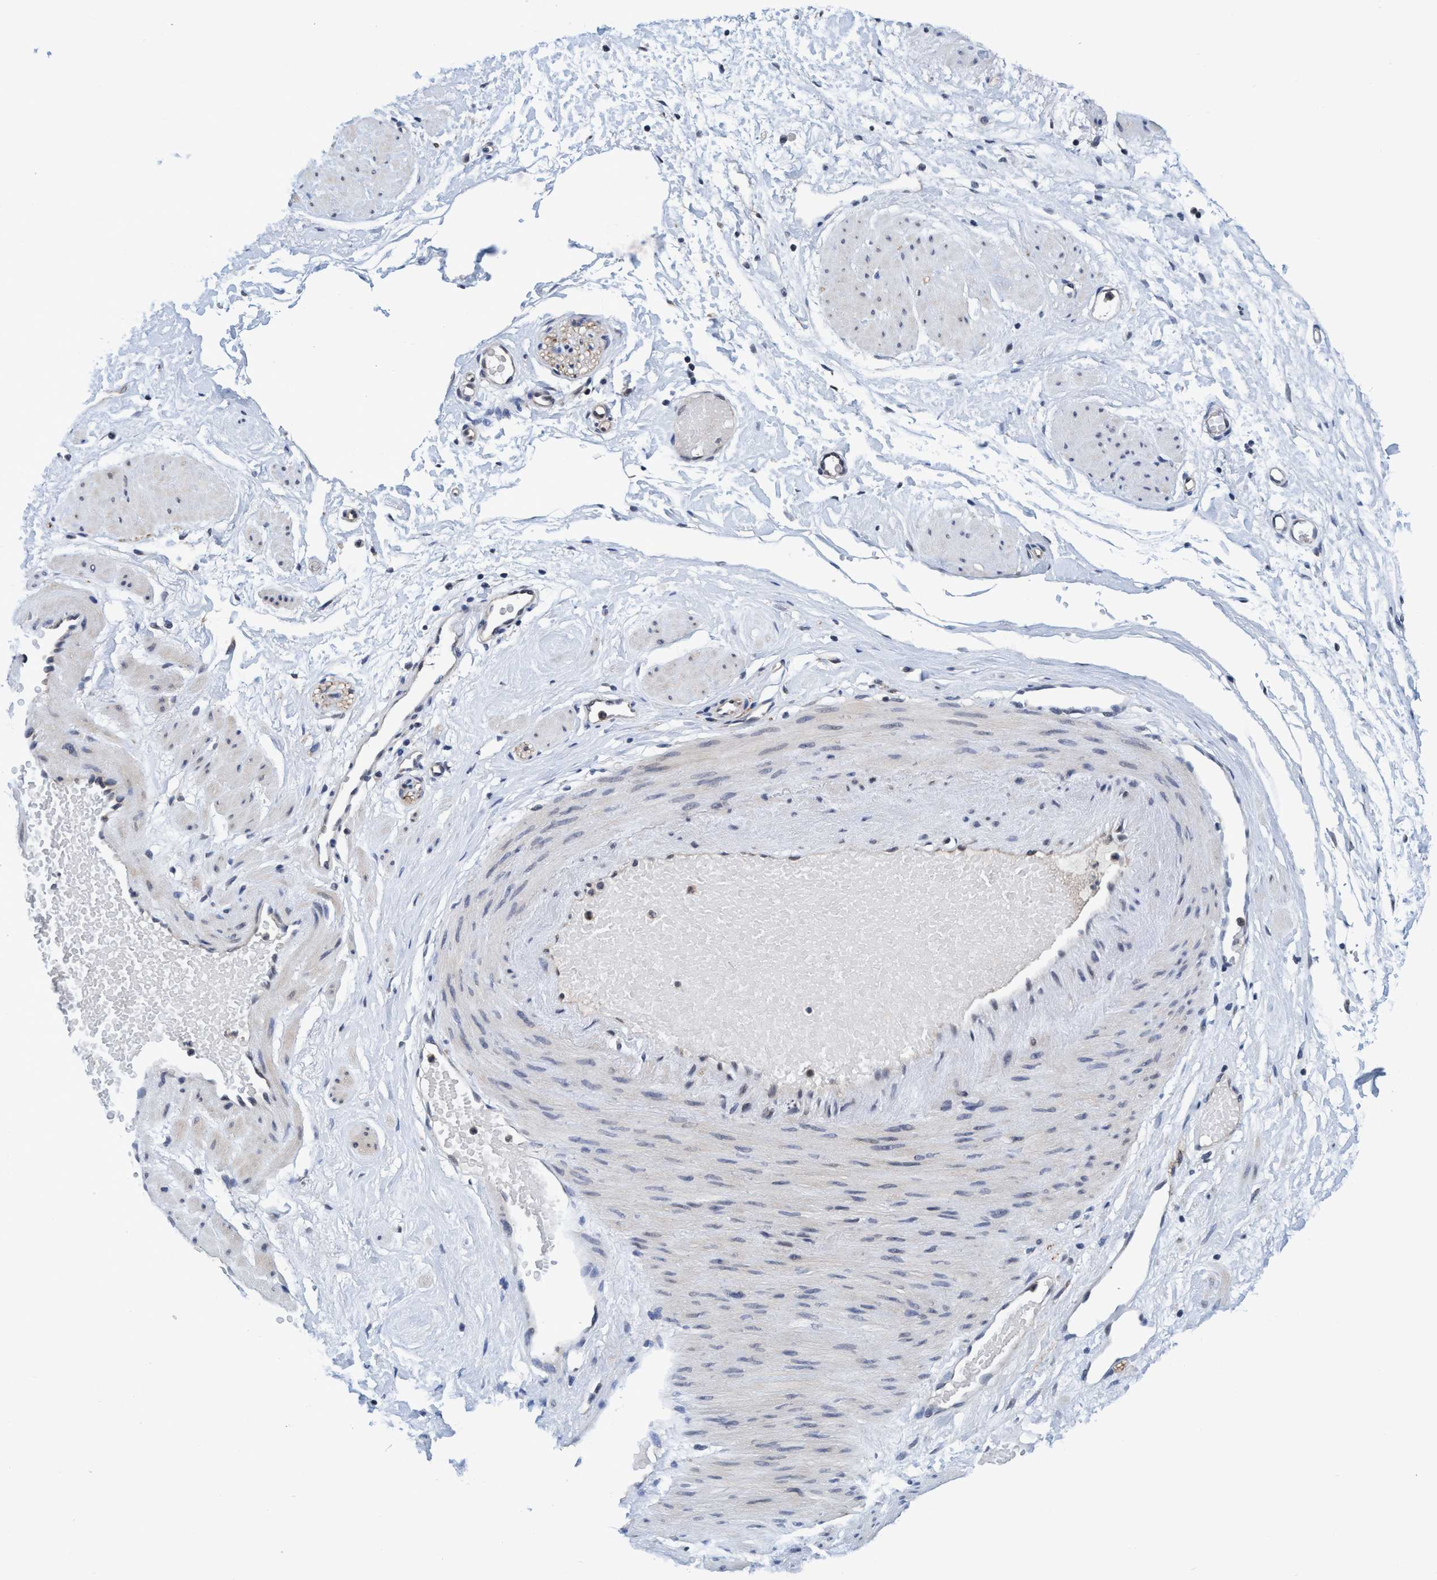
{"staining": {"intensity": "negative", "quantity": "none", "location": "none"}, "tissue": "adipose tissue", "cell_type": "Adipocytes", "image_type": "normal", "snomed": [{"axis": "morphology", "description": "Normal tissue, NOS"}, {"axis": "topography", "description": "Soft tissue"}], "caption": "IHC of unremarkable human adipose tissue exhibits no expression in adipocytes. (Stains: DAB IHC with hematoxylin counter stain, Microscopy: brightfield microscopy at high magnification).", "gene": "PSMD12", "patient": {"sex": "male", "age": 72}}